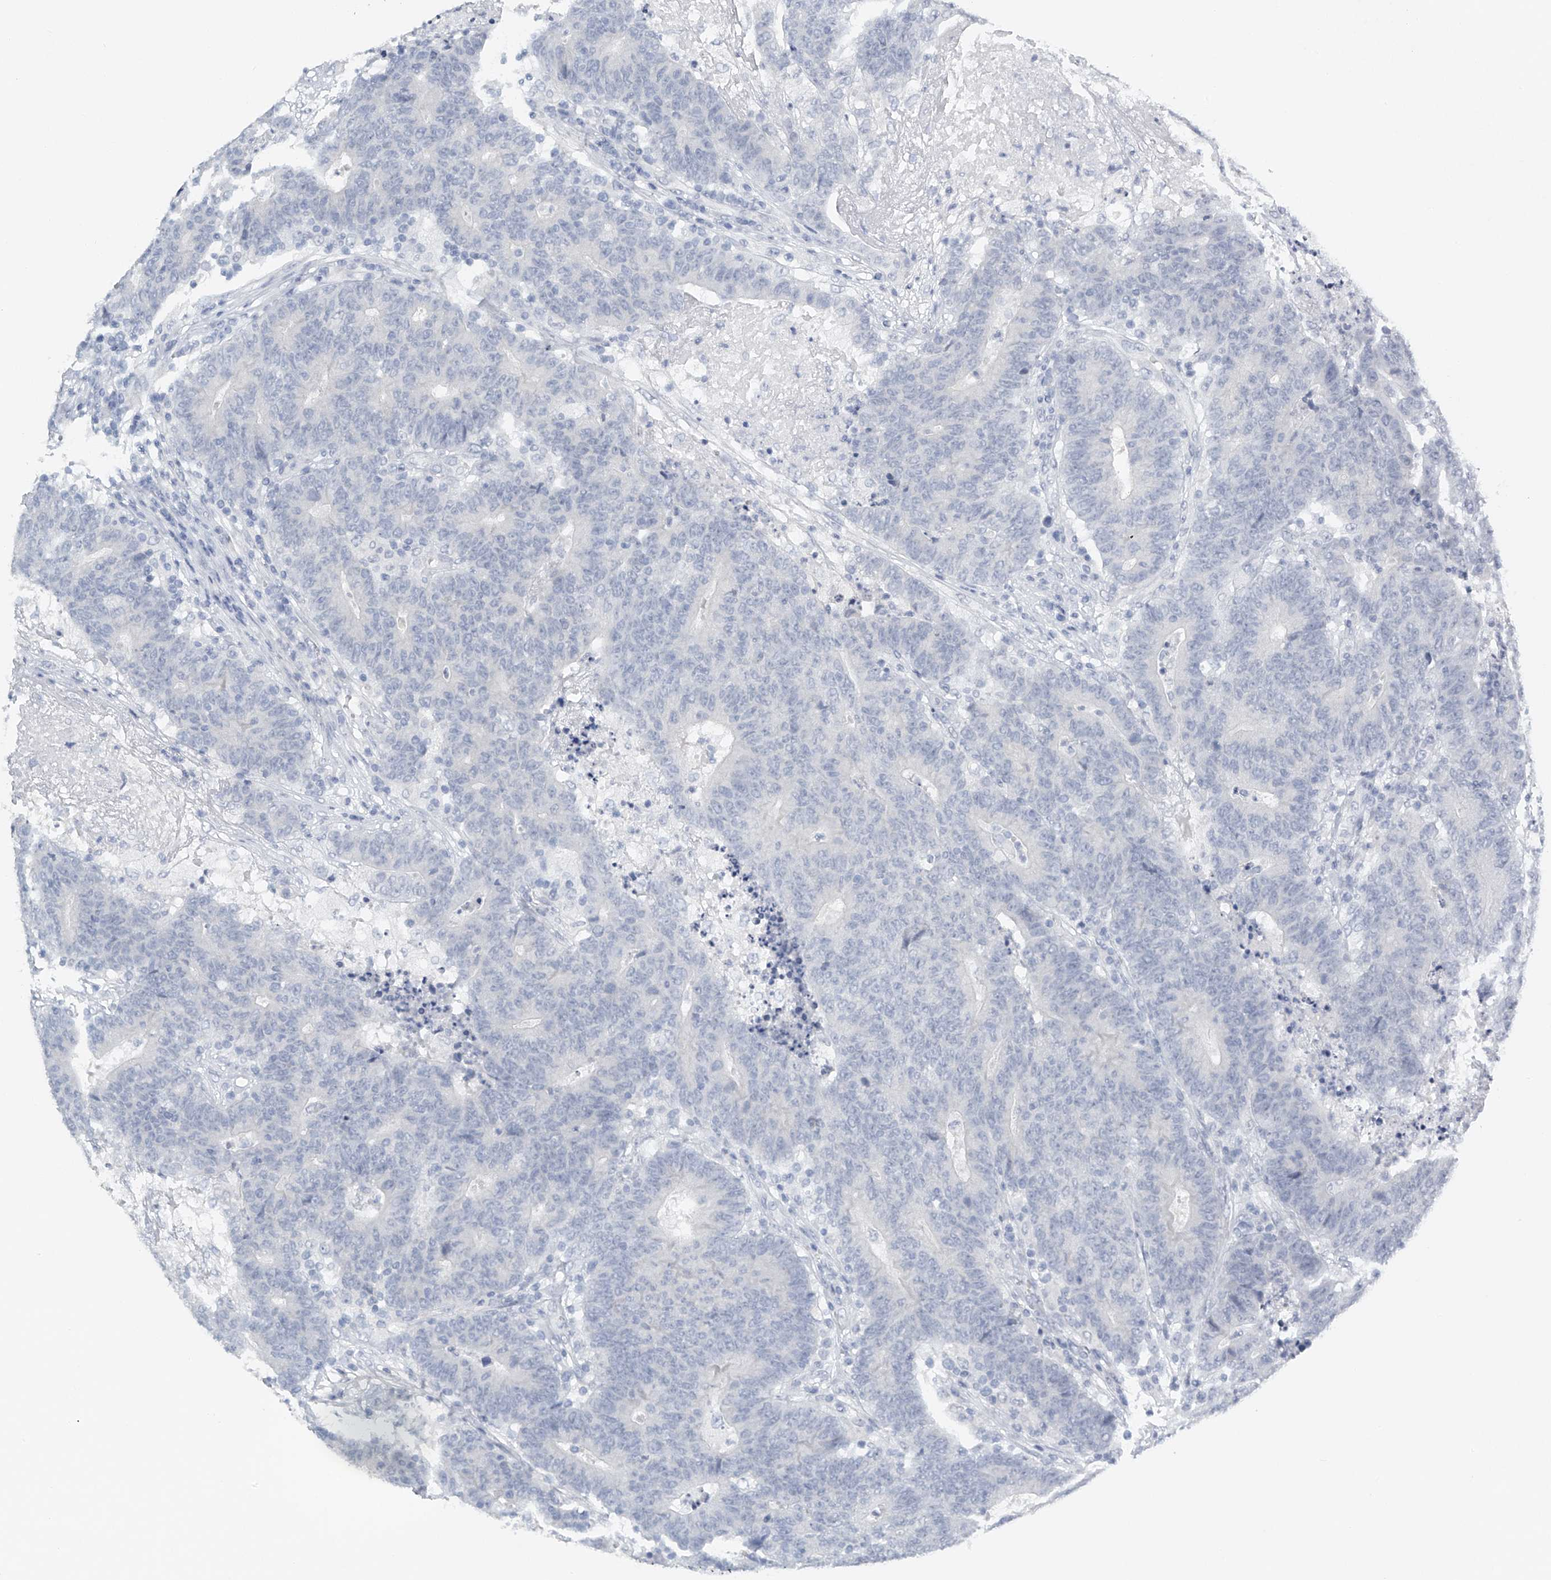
{"staining": {"intensity": "negative", "quantity": "none", "location": "none"}, "tissue": "colorectal cancer", "cell_type": "Tumor cells", "image_type": "cancer", "snomed": [{"axis": "morphology", "description": "Normal tissue, NOS"}, {"axis": "morphology", "description": "Adenocarcinoma, NOS"}, {"axis": "topography", "description": "Colon"}], "caption": "Protein analysis of colorectal adenocarcinoma exhibits no significant positivity in tumor cells. (Stains: DAB immunohistochemistry (IHC) with hematoxylin counter stain, Microscopy: brightfield microscopy at high magnification).", "gene": "FAT2", "patient": {"sex": "female", "age": 75}}